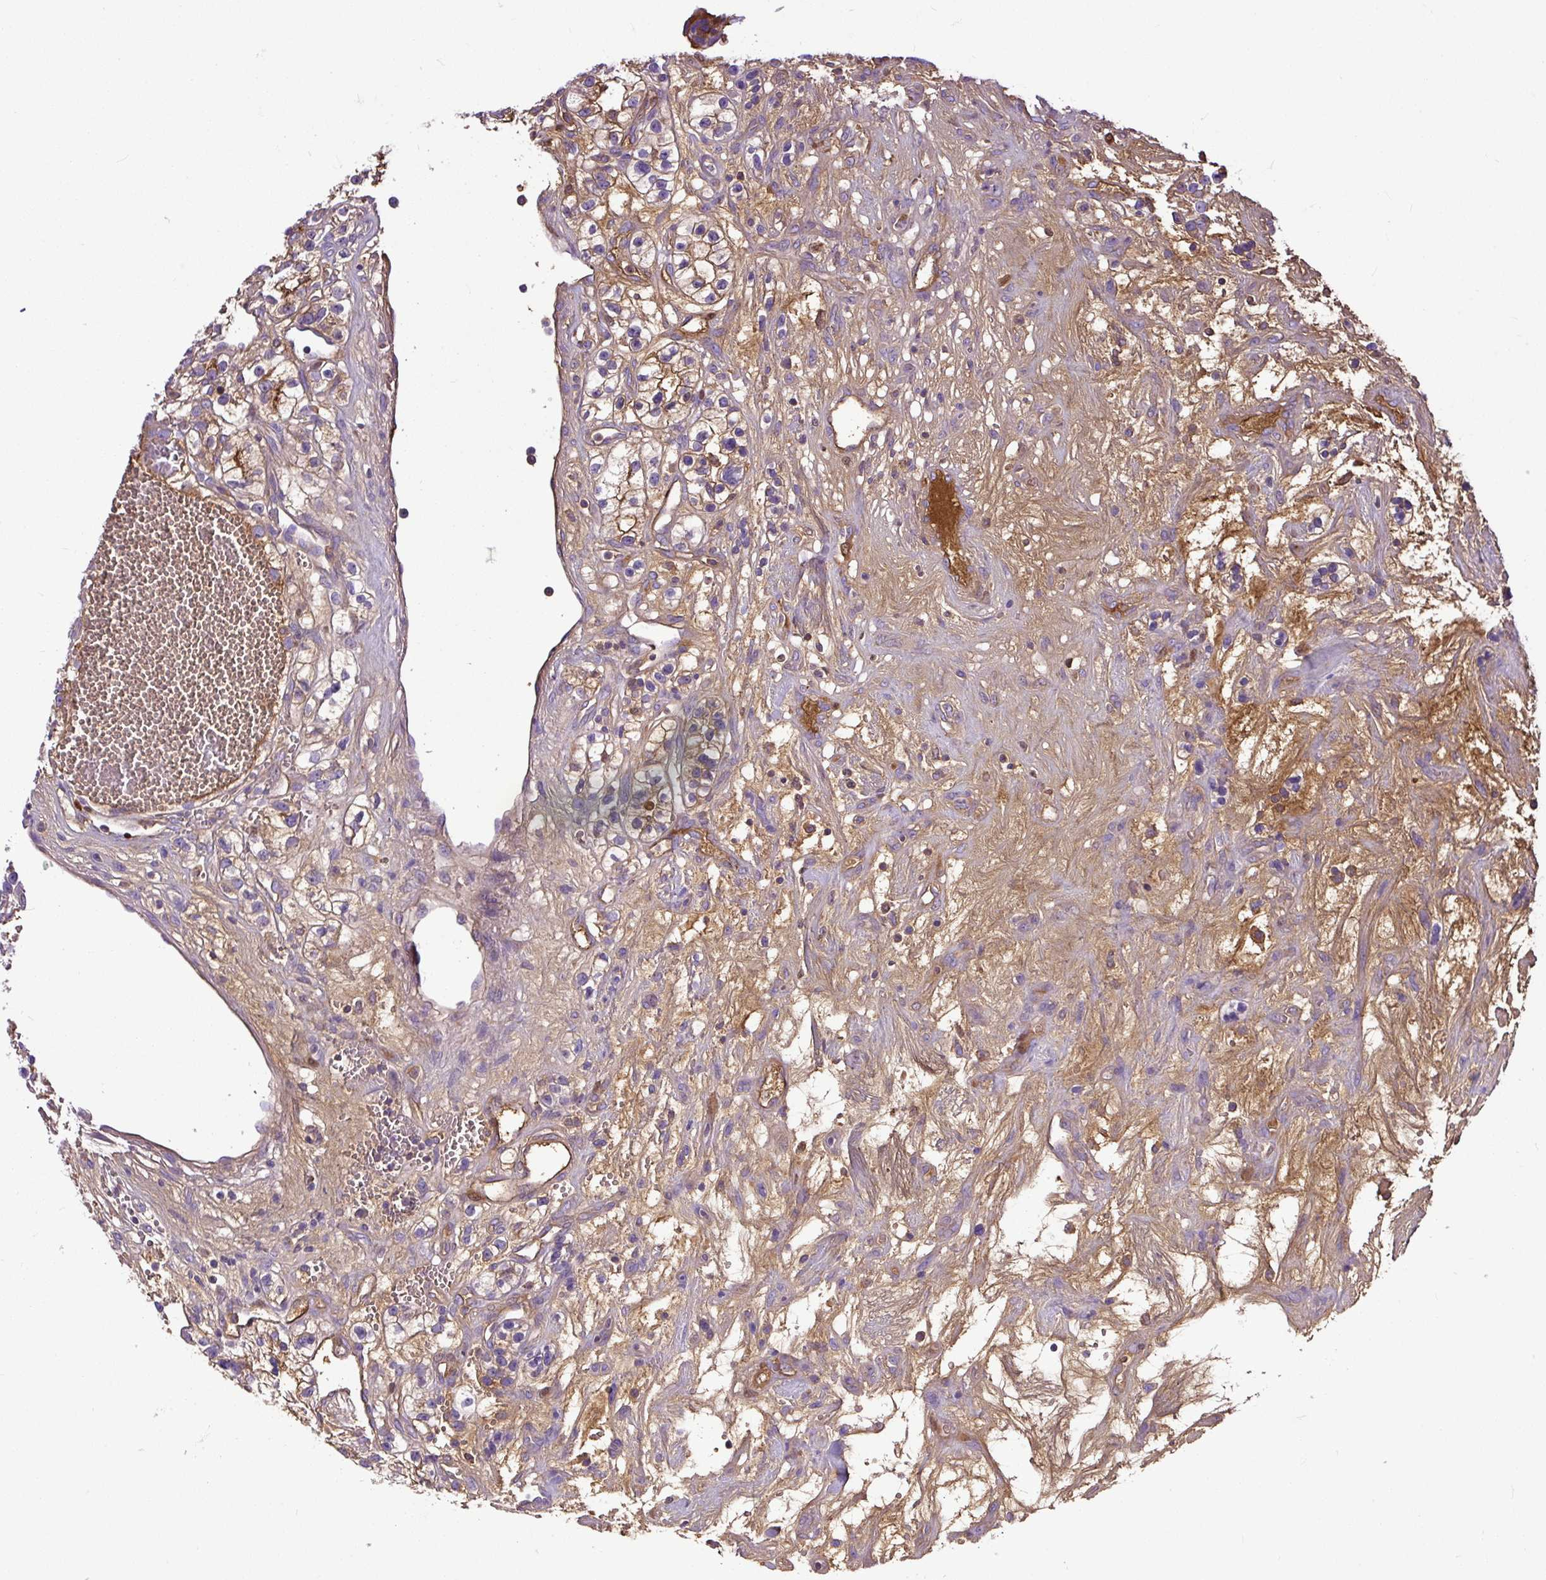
{"staining": {"intensity": "weak", "quantity": "25%-75%", "location": "cytoplasmic/membranous"}, "tissue": "renal cancer", "cell_type": "Tumor cells", "image_type": "cancer", "snomed": [{"axis": "morphology", "description": "Adenocarcinoma, NOS"}, {"axis": "topography", "description": "Kidney"}], "caption": "The micrograph displays staining of renal cancer, revealing weak cytoplasmic/membranous protein staining (brown color) within tumor cells.", "gene": "CLEC3B", "patient": {"sex": "female", "age": 57}}